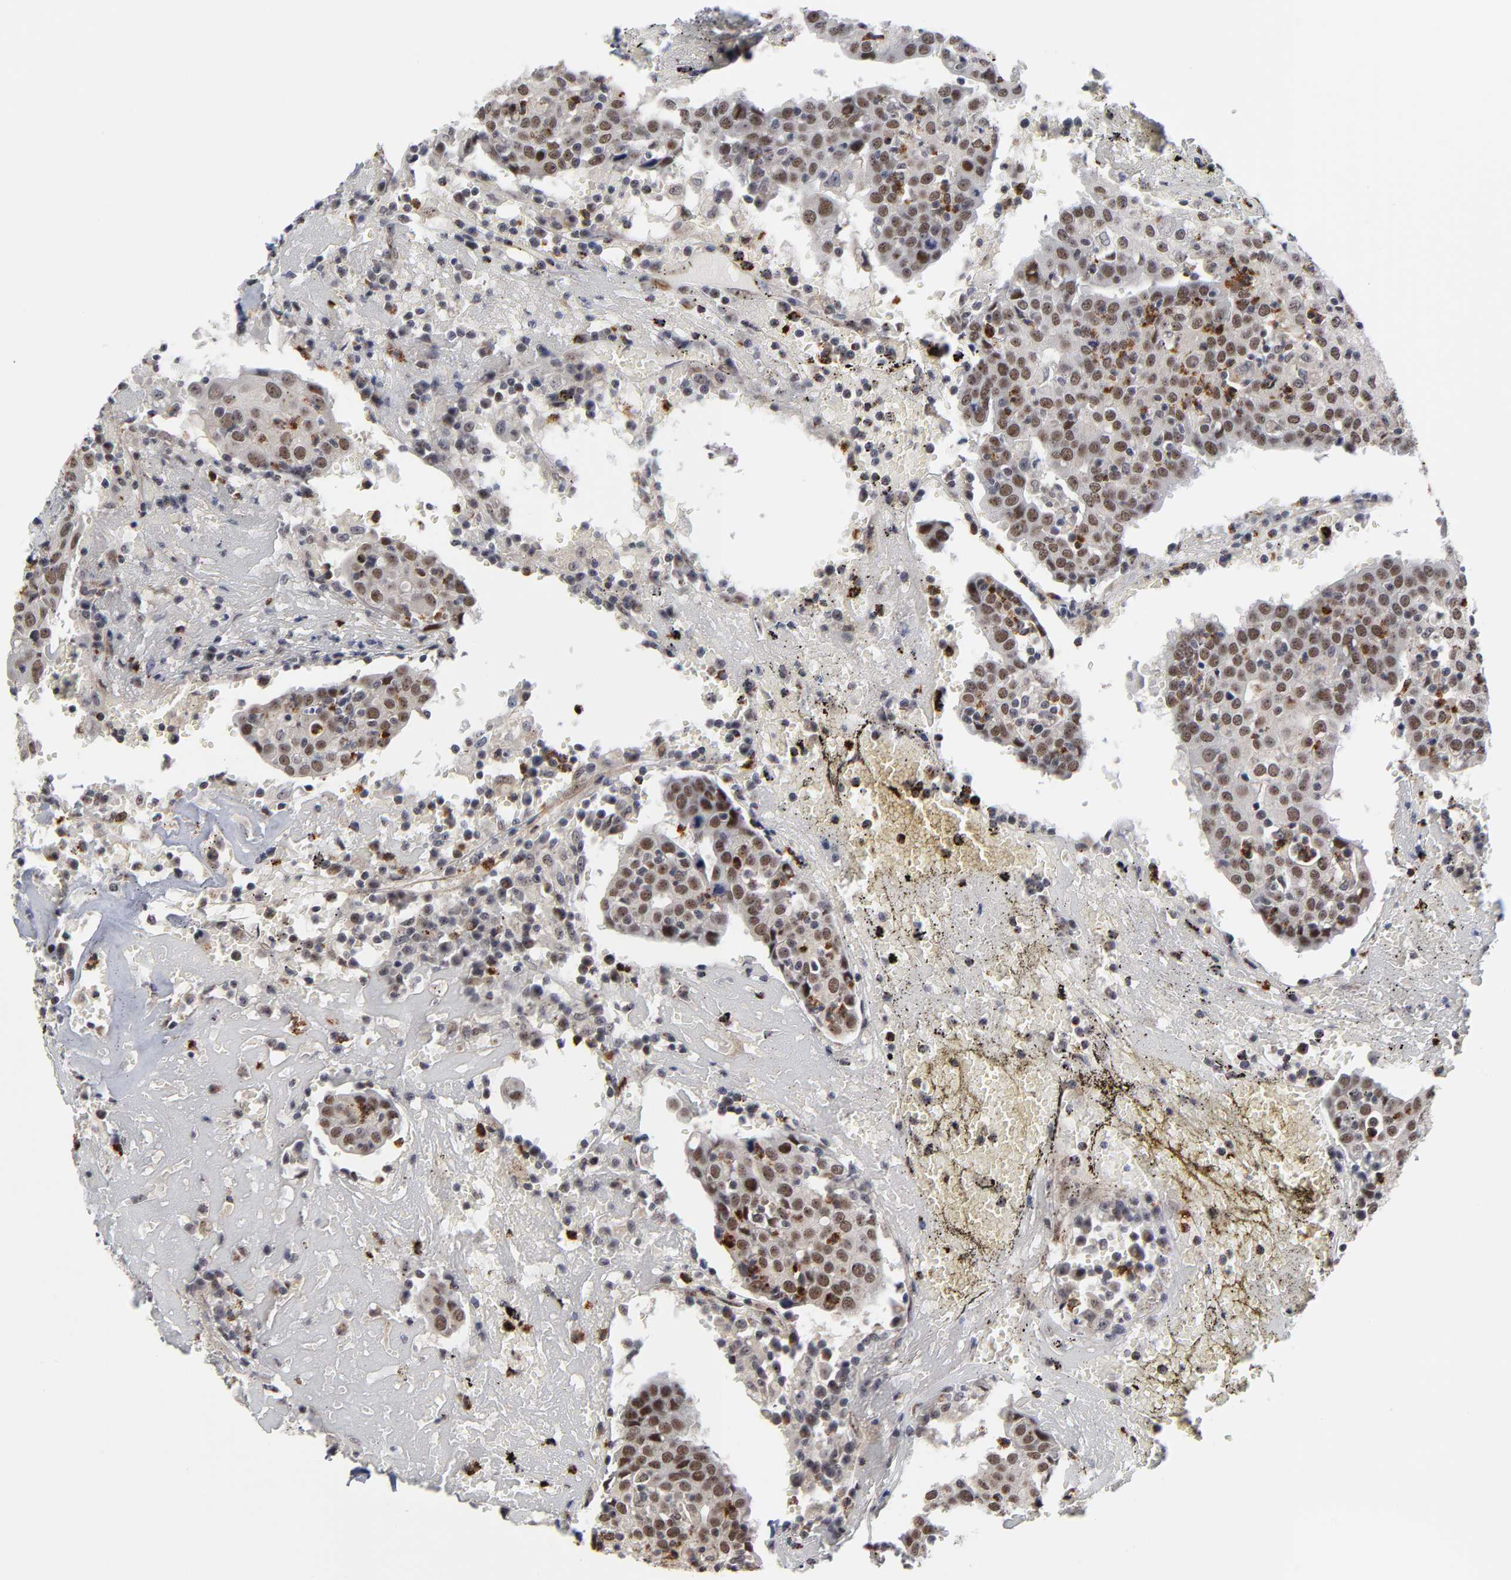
{"staining": {"intensity": "weak", "quantity": ">75%", "location": "nuclear"}, "tissue": "head and neck cancer", "cell_type": "Tumor cells", "image_type": "cancer", "snomed": [{"axis": "morphology", "description": "Adenocarcinoma, NOS"}, {"axis": "topography", "description": "Salivary gland"}, {"axis": "topography", "description": "Head-Neck"}], "caption": "Brown immunohistochemical staining in head and neck cancer (adenocarcinoma) exhibits weak nuclear positivity in approximately >75% of tumor cells.", "gene": "ZNF419", "patient": {"sex": "female", "age": 65}}